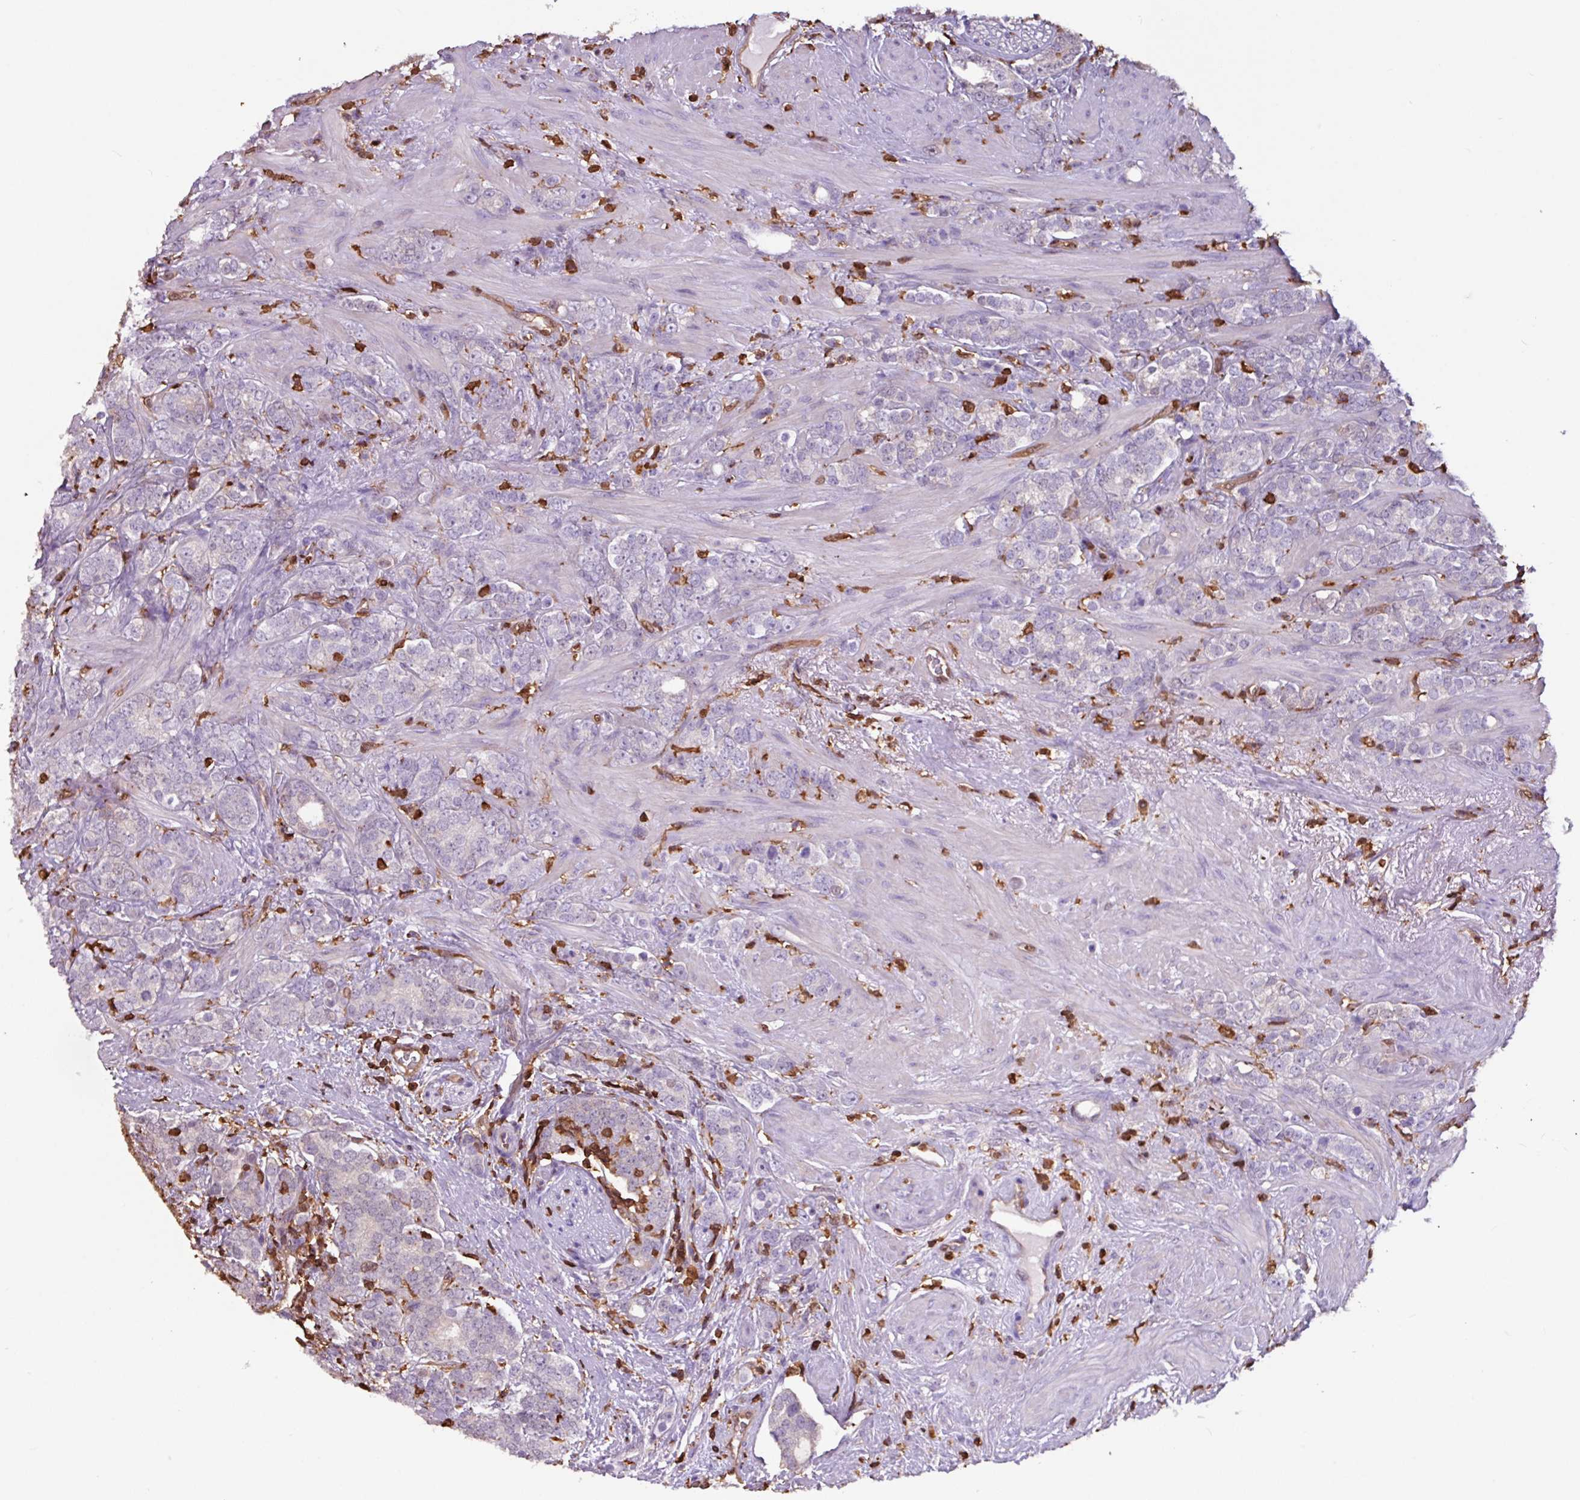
{"staining": {"intensity": "negative", "quantity": "none", "location": "none"}, "tissue": "prostate cancer", "cell_type": "Tumor cells", "image_type": "cancer", "snomed": [{"axis": "morphology", "description": "Adenocarcinoma, High grade"}, {"axis": "topography", "description": "Prostate"}], "caption": "An immunohistochemistry photomicrograph of prostate high-grade adenocarcinoma is shown. There is no staining in tumor cells of prostate high-grade adenocarcinoma. (DAB immunohistochemistry visualized using brightfield microscopy, high magnification).", "gene": "ARHGDIB", "patient": {"sex": "male", "age": 64}}